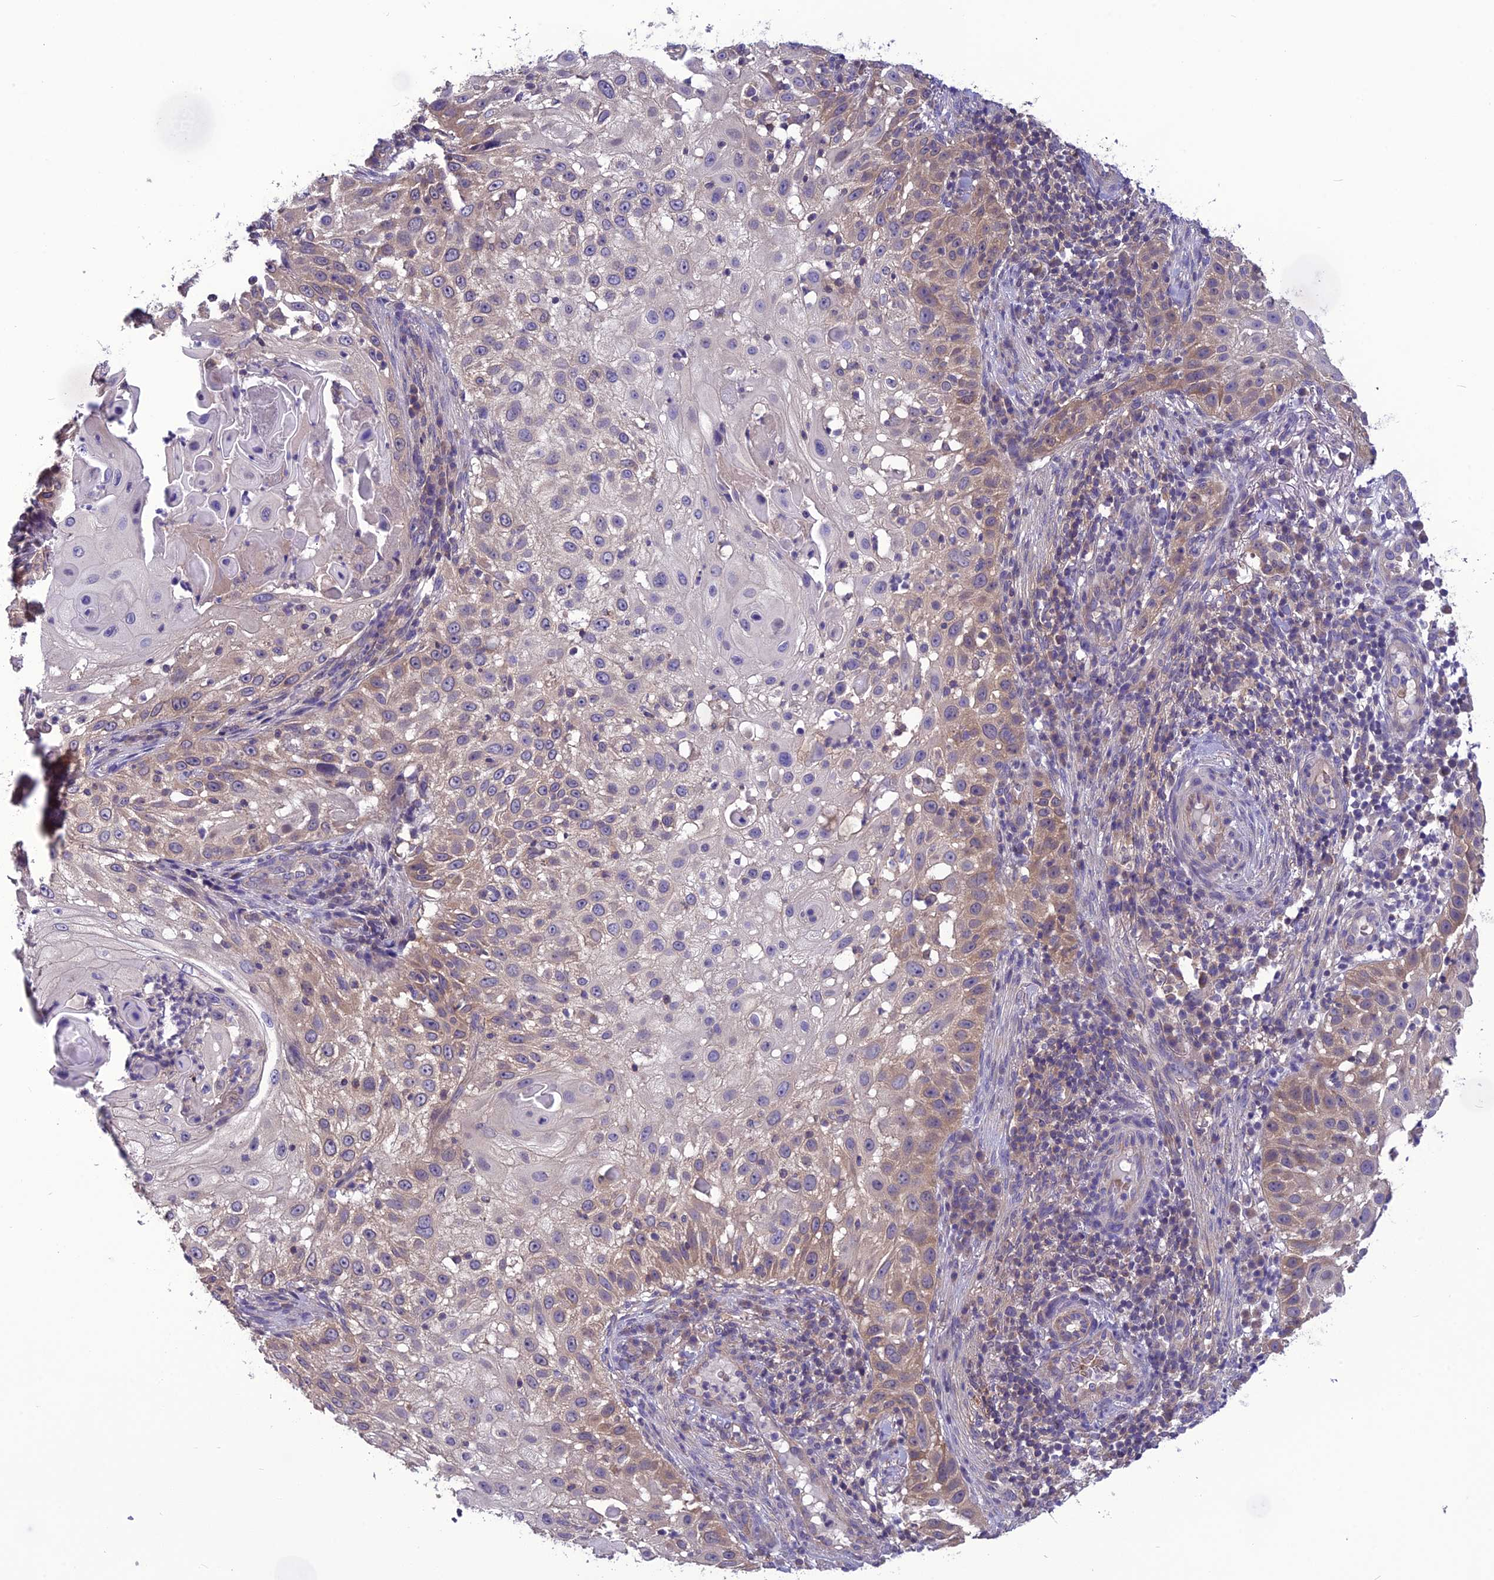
{"staining": {"intensity": "weak", "quantity": "25%-75%", "location": "cytoplasmic/membranous"}, "tissue": "skin cancer", "cell_type": "Tumor cells", "image_type": "cancer", "snomed": [{"axis": "morphology", "description": "Squamous cell carcinoma, NOS"}, {"axis": "topography", "description": "Skin"}], "caption": "A photomicrograph of human squamous cell carcinoma (skin) stained for a protein demonstrates weak cytoplasmic/membranous brown staining in tumor cells. Nuclei are stained in blue.", "gene": "PSMF1", "patient": {"sex": "female", "age": 44}}